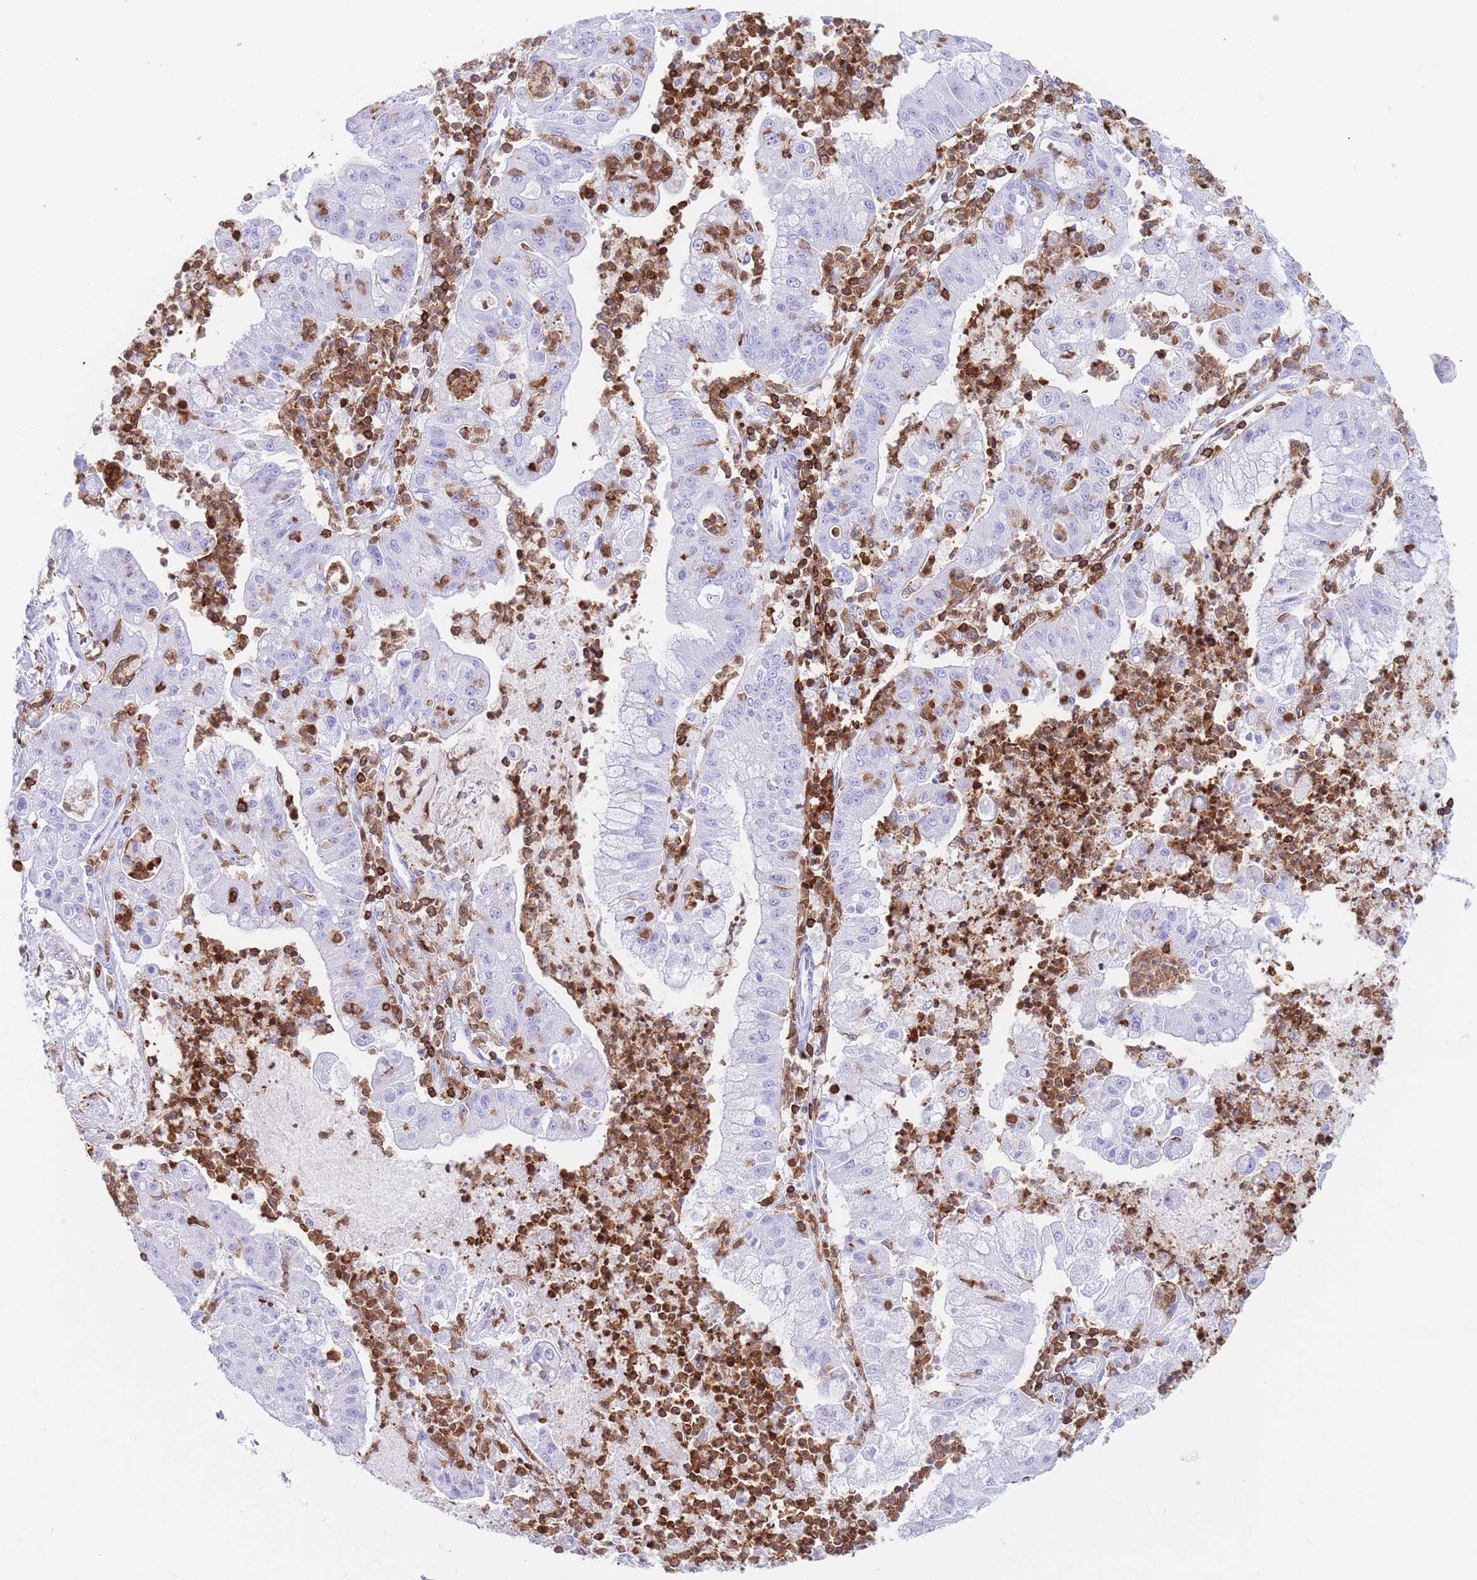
{"staining": {"intensity": "negative", "quantity": "none", "location": "none"}, "tissue": "ovarian cancer", "cell_type": "Tumor cells", "image_type": "cancer", "snomed": [{"axis": "morphology", "description": "Cystadenocarcinoma, mucinous, NOS"}, {"axis": "topography", "description": "Ovary"}], "caption": "Tumor cells are negative for brown protein staining in ovarian cancer (mucinous cystadenocarcinoma).", "gene": "CORO1A", "patient": {"sex": "female", "age": 70}}